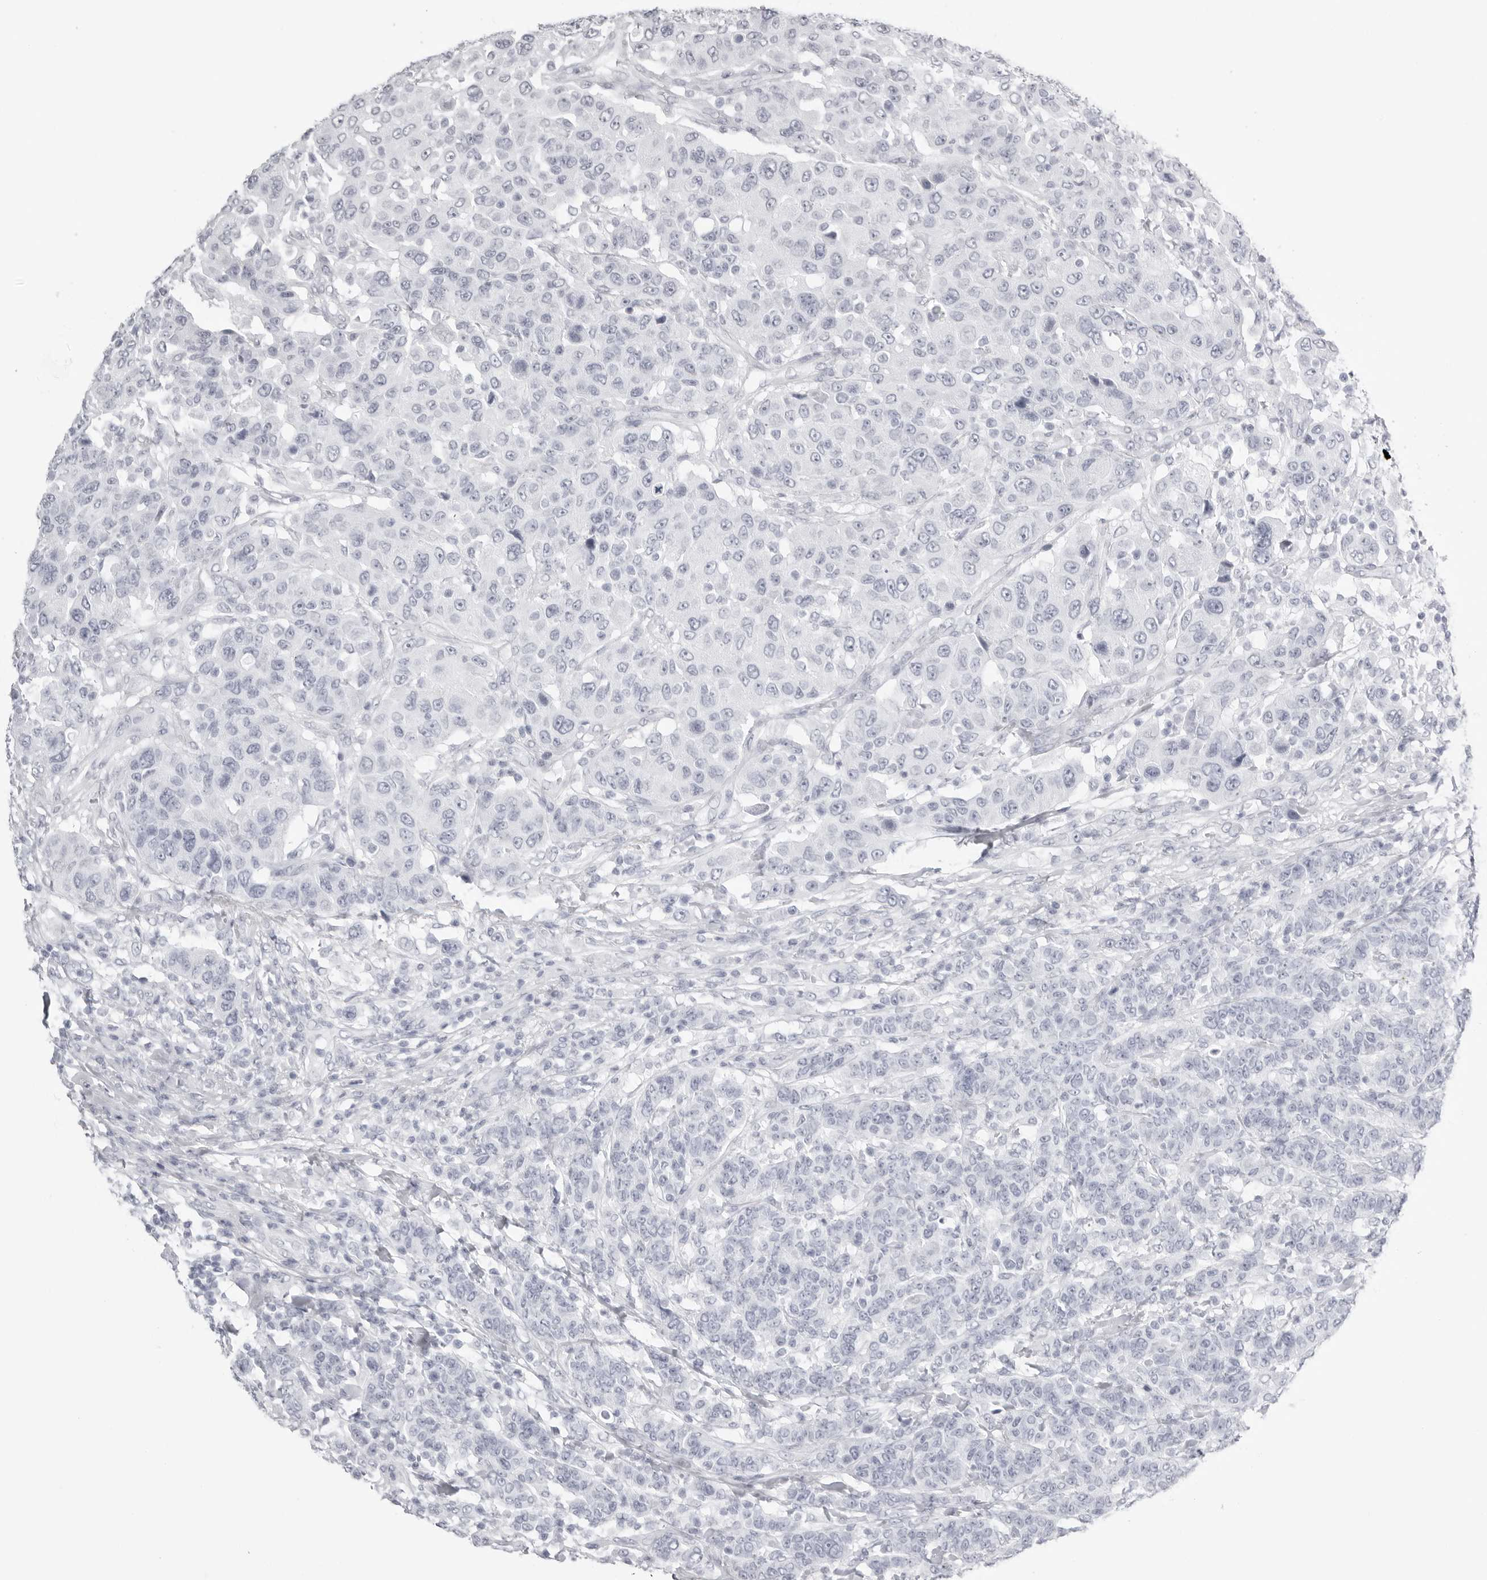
{"staining": {"intensity": "negative", "quantity": "none", "location": "none"}, "tissue": "breast cancer", "cell_type": "Tumor cells", "image_type": "cancer", "snomed": [{"axis": "morphology", "description": "Duct carcinoma"}, {"axis": "topography", "description": "Breast"}], "caption": "DAB immunohistochemical staining of breast cancer shows no significant expression in tumor cells.", "gene": "KLK9", "patient": {"sex": "female", "age": 37}}